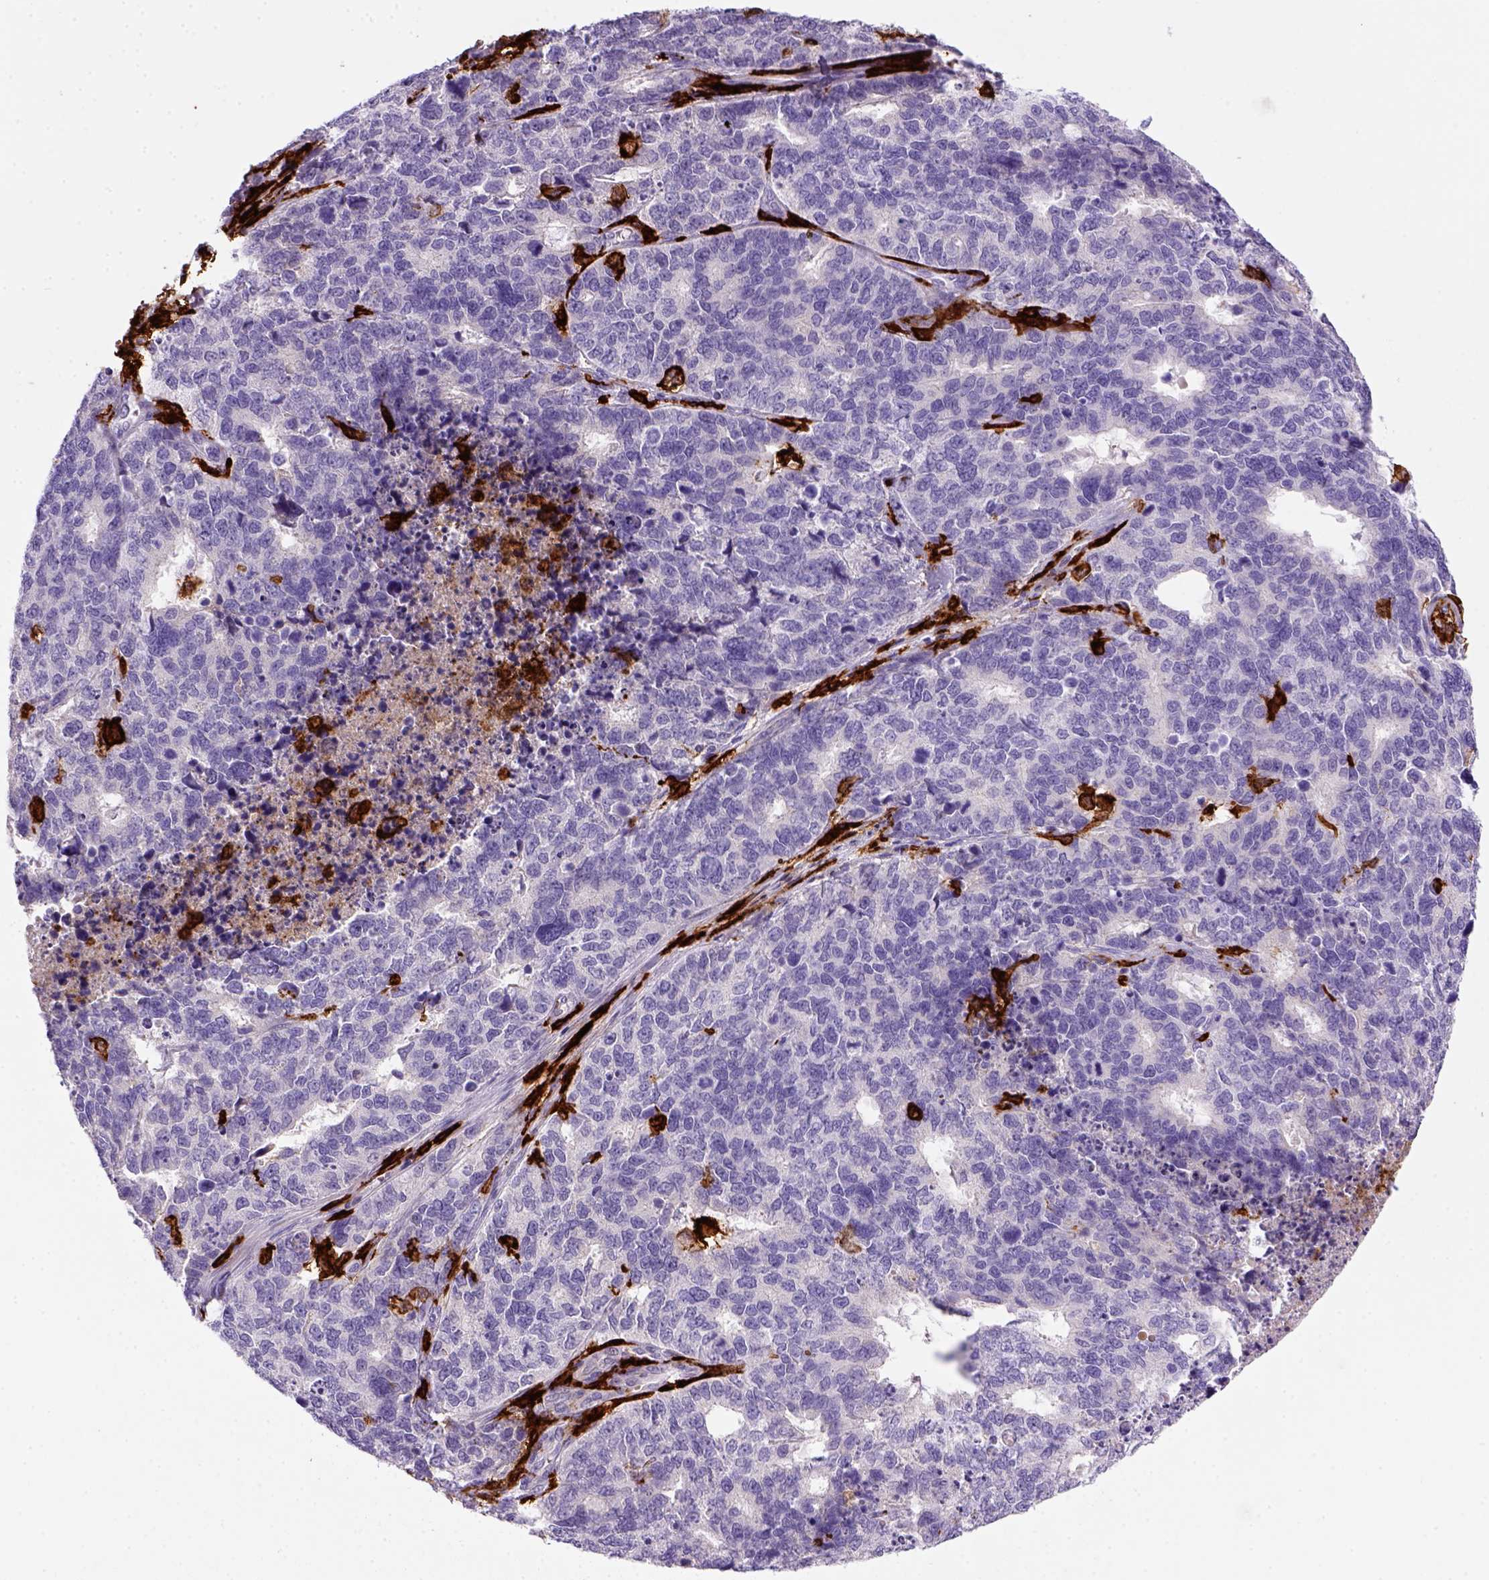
{"staining": {"intensity": "negative", "quantity": "none", "location": "none"}, "tissue": "cervical cancer", "cell_type": "Tumor cells", "image_type": "cancer", "snomed": [{"axis": "morphology", "description": "Squamous cell carcinoma, NOS"}, {"axis": "topography", "description": "Cervix"}], "caption": "High power microscopy histopathology image of an immunohistochemistry photomicrograph of cervical squamous cell carcinoma, revealing no significant positivity in tumor cells.", "gene": "CD14", "patient": {"sex": "female", "age": 63}}